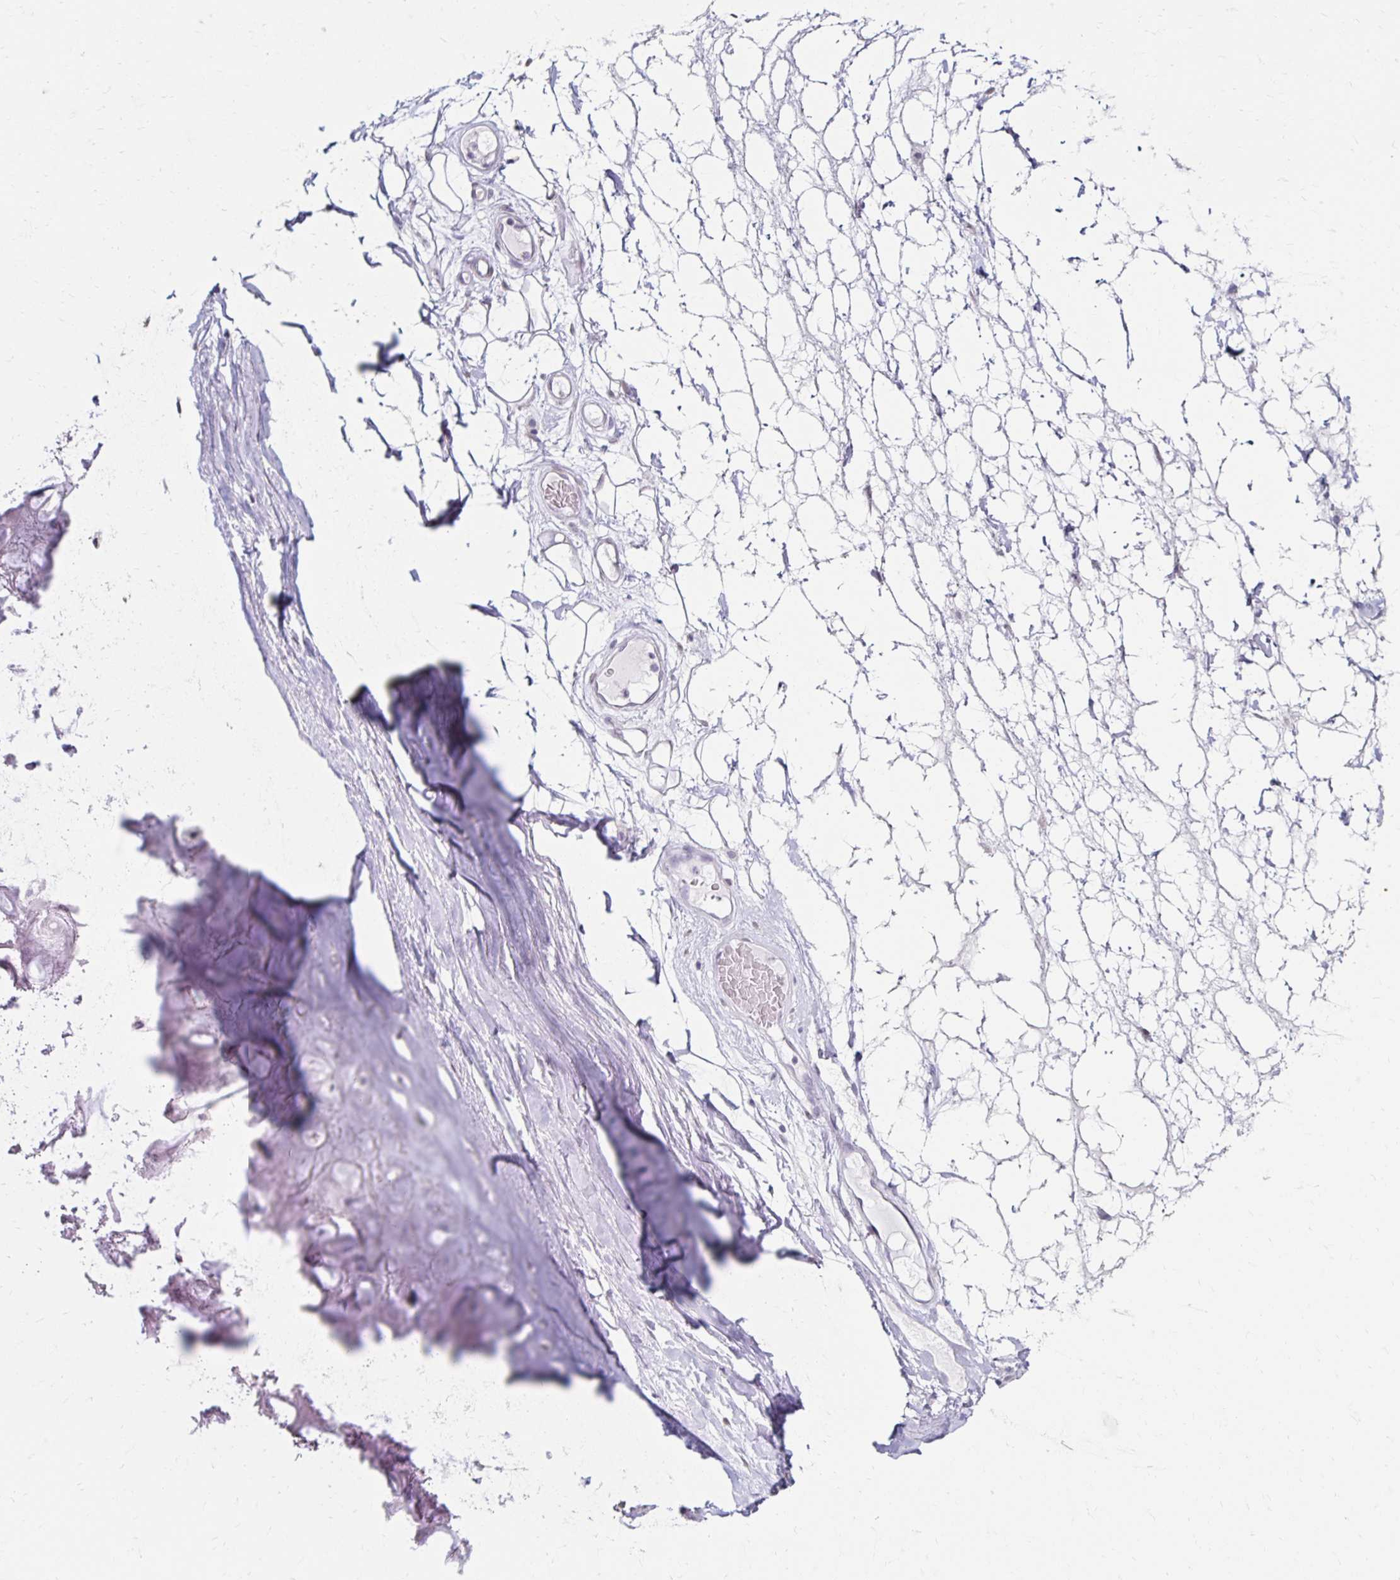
{"staining": {"intensity": "negative", "quantity": "none", "location": "none"}, "tissue": "adipose tissue", "cell_type": "Adipocytes", "image_type": "normal", "snomed": [{"axis": "morphology", "description": "Normal tissue, NOS"}, {"axis": "topography", "description": "Lymph node"}, {"axis": "topography", "description": "Cartilage tissue"}, {"axis": "topography", "description": "Nasopharynx"}], "caption": "Adipocytes are negative for brown protein staining in unremarkable adipose tissue. The staining was performed using DAB to visualize the protein expression in brown, while the nuclei were stained in blue with hematoxylin (Magnification: 20x).", "gene": "TOMM34", "patient": {"sex": "male", "age": 63}}